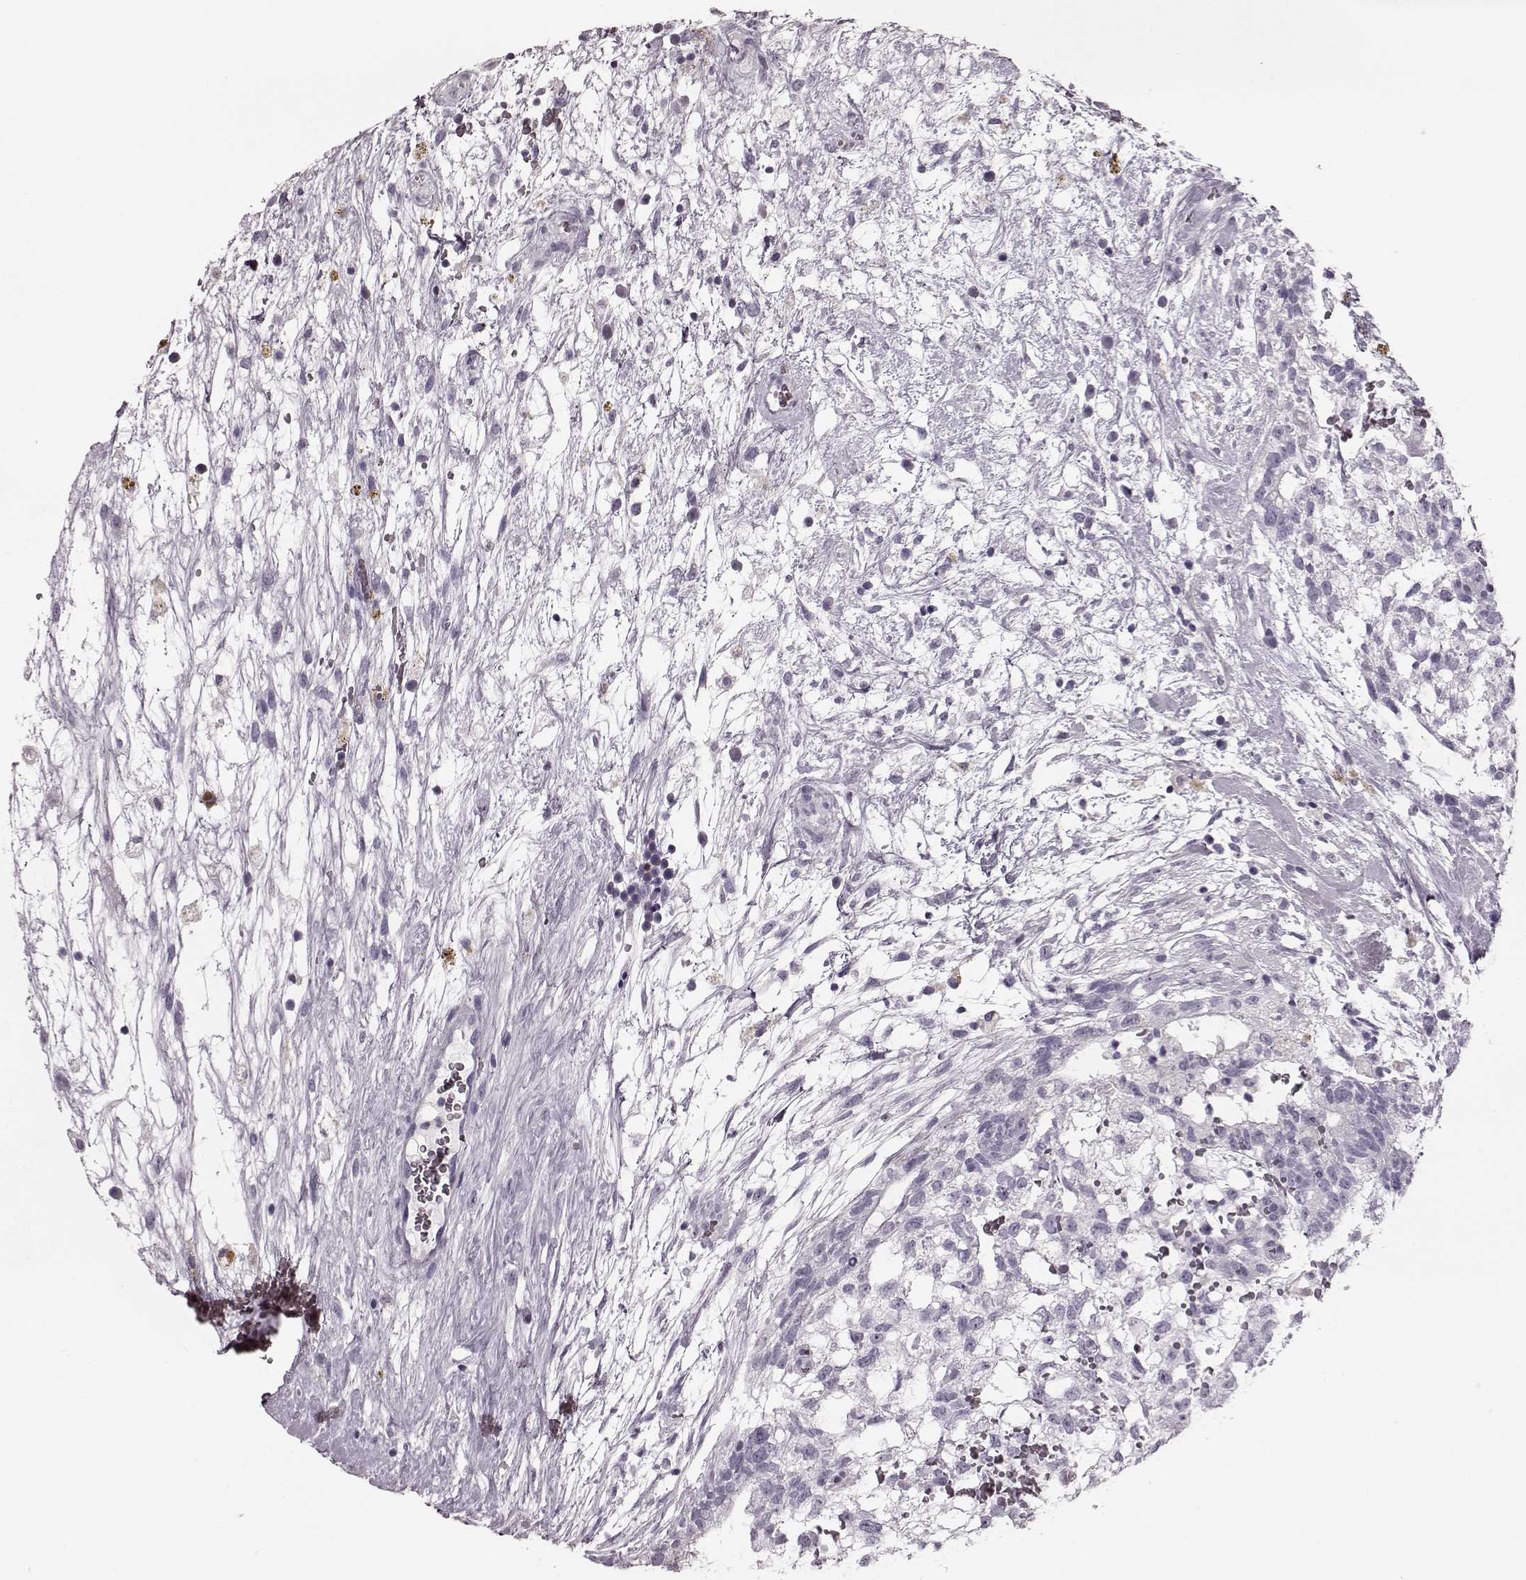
{"staining": {"intensity": "negative", "quantity": "none", "location": "none"}, "tissue": "testis cancer", "cell_type": "Tumor cells", "image_type": "cancer", "snomed": [{"axis": "morphology", "description": "Normal tissue, NOS"}, {"axis": "morphology", "description": "Carcinoma, Embryonal, NOS"}, {"axis": "topography", "description": "Testis"}], "caption": "High power microscopy image of an immunohistochemistry photomicrograph of testis cancer, revealing no significant expression in tumor cells.", "gene": "CST7", "patient": {"sex": "male", "age": 32}}